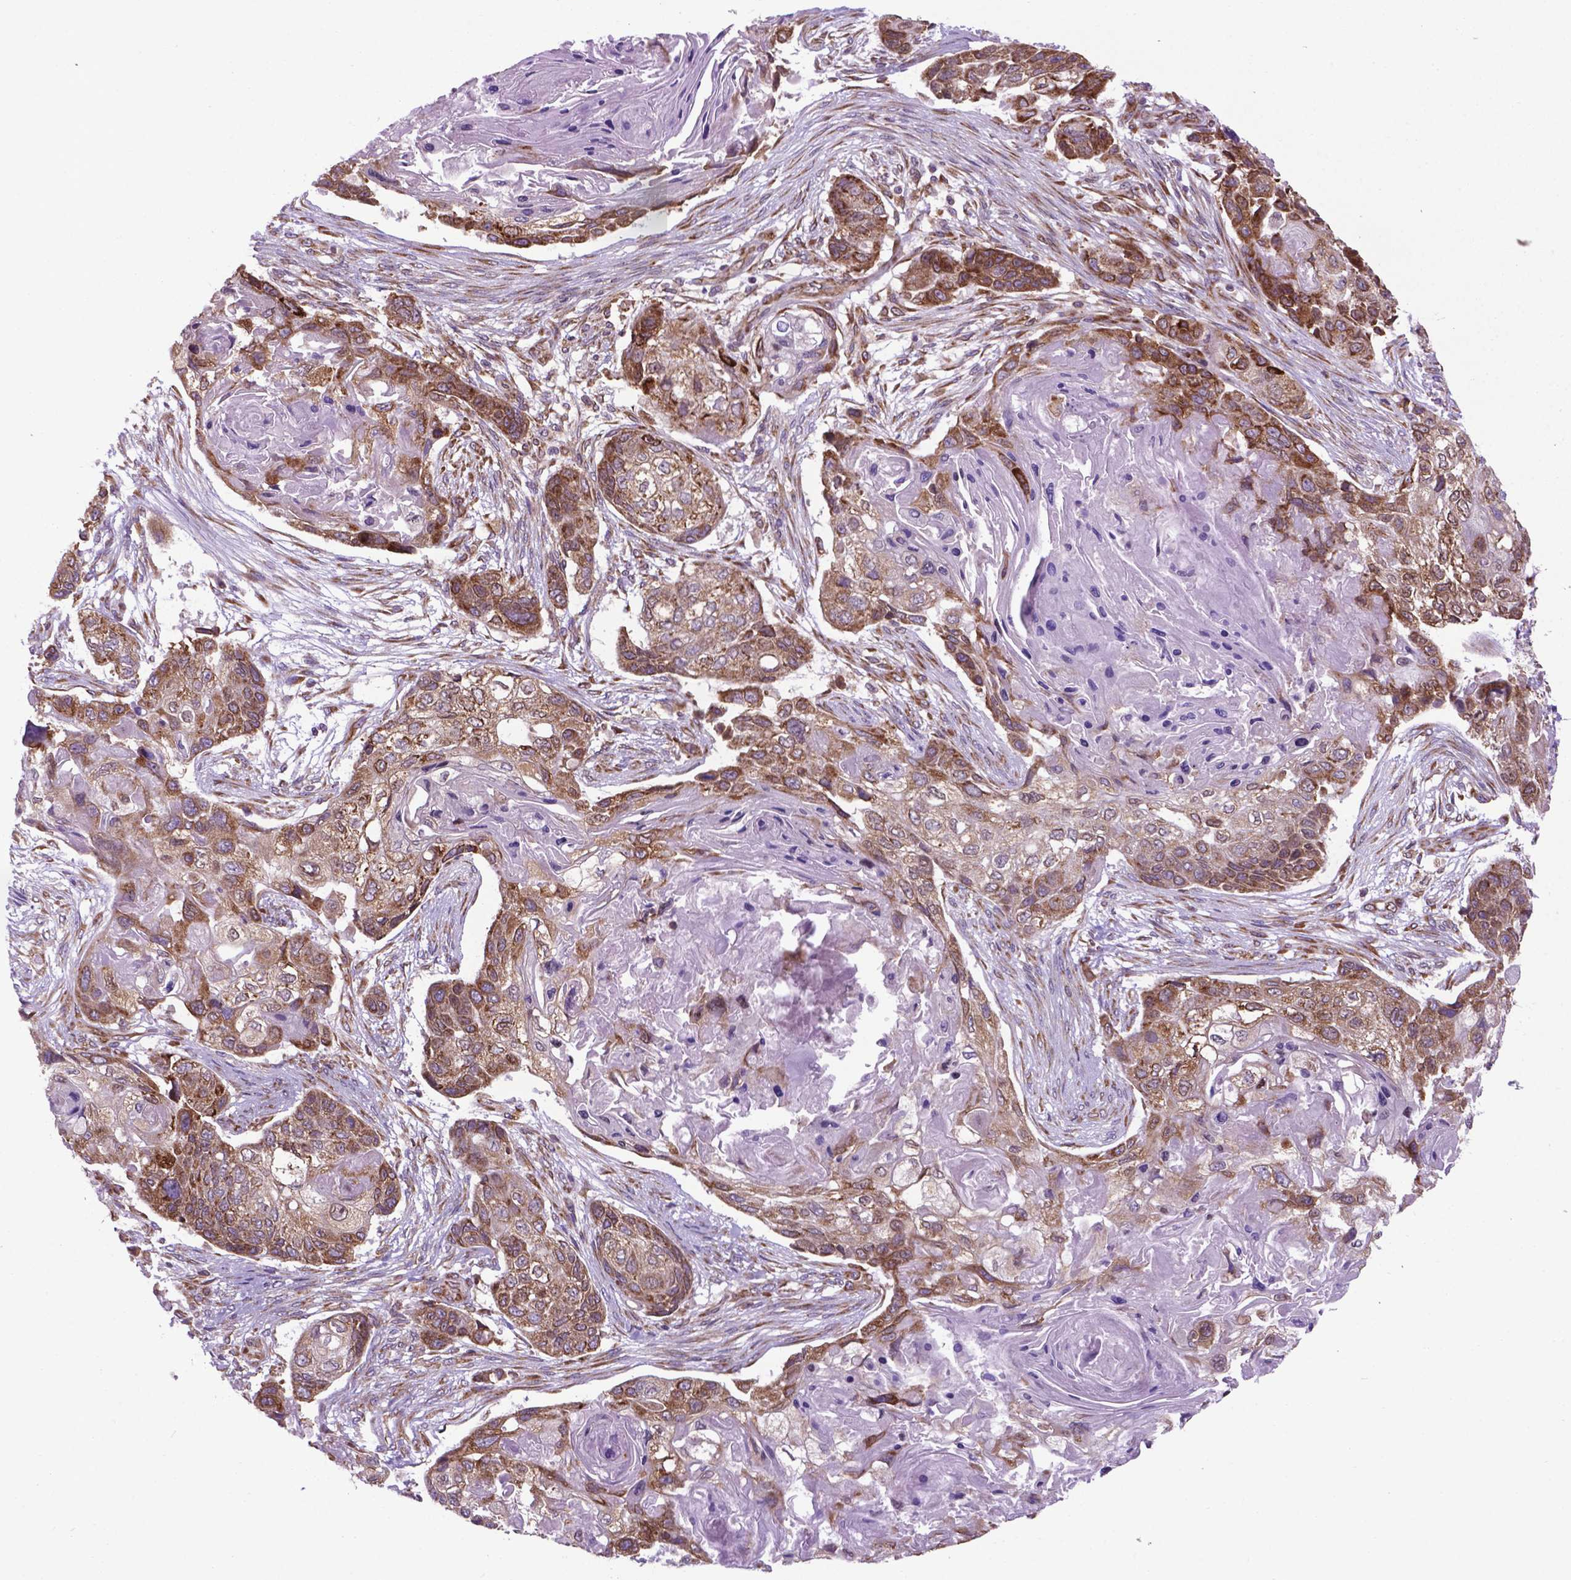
{"staining": {"intensity": "moderate", "quantity": ">75%", "location": "cytoplasmic/membranous"}, "tissue": "lung cancer", "cell_type": "Tumor cells", "image_type": "cancer", "snomed": [{"axis": "morphology", "description": "Squamous cell carcinoma, NOS"}, {"axis": "topography", "description": "Lung"}], "caption": "Lung squamous cell carcinoma stained with a brown dye exhibits moderate cytoplasmic/membranous positive staining in about >75% of tumor cells.", "gene": "WDR83OS", "patient": {"sex": "male", "age": 69}}